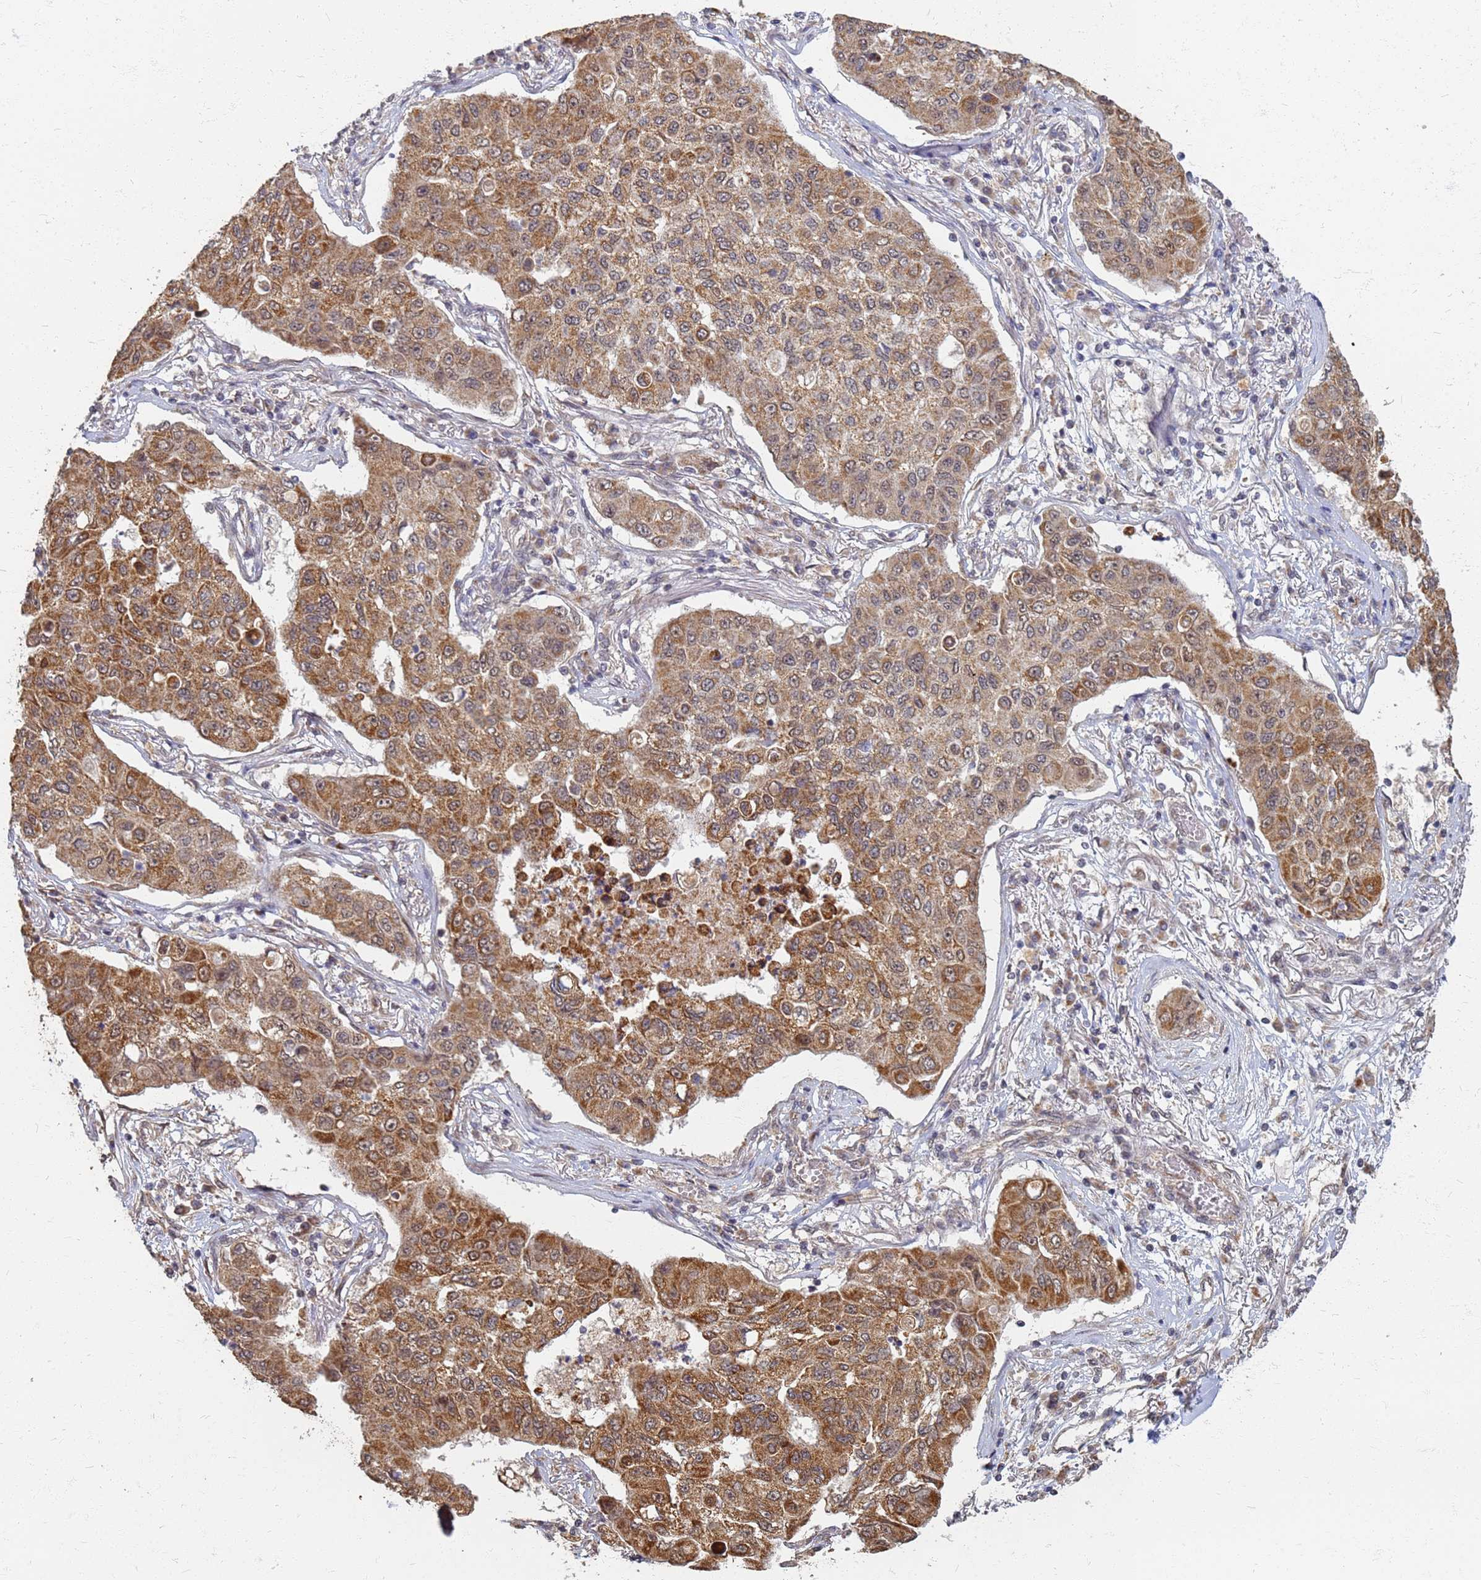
{"staining": {"intensity": "moderate", "quantity": ">75%", "location": "cytoplasmic/membranous"}, "tissue": "lung cancer", "cell_type": "Tumor cells", "image_type": "cancer", "snomed": [{"axis": "morphology", "description": "Squamous cell carcinoma, NOS"}, {"axis": "topography", "description": "Lung"}], "caption": "This image shows immunohistochemistry staining of human lung squamous cell carcinoma, with medium moderate cytoplasmic/membranous expression in approximately >75% of tumor cells.", "gene": "ITGB4", "patient": {"sex": "male", "age": 74}}